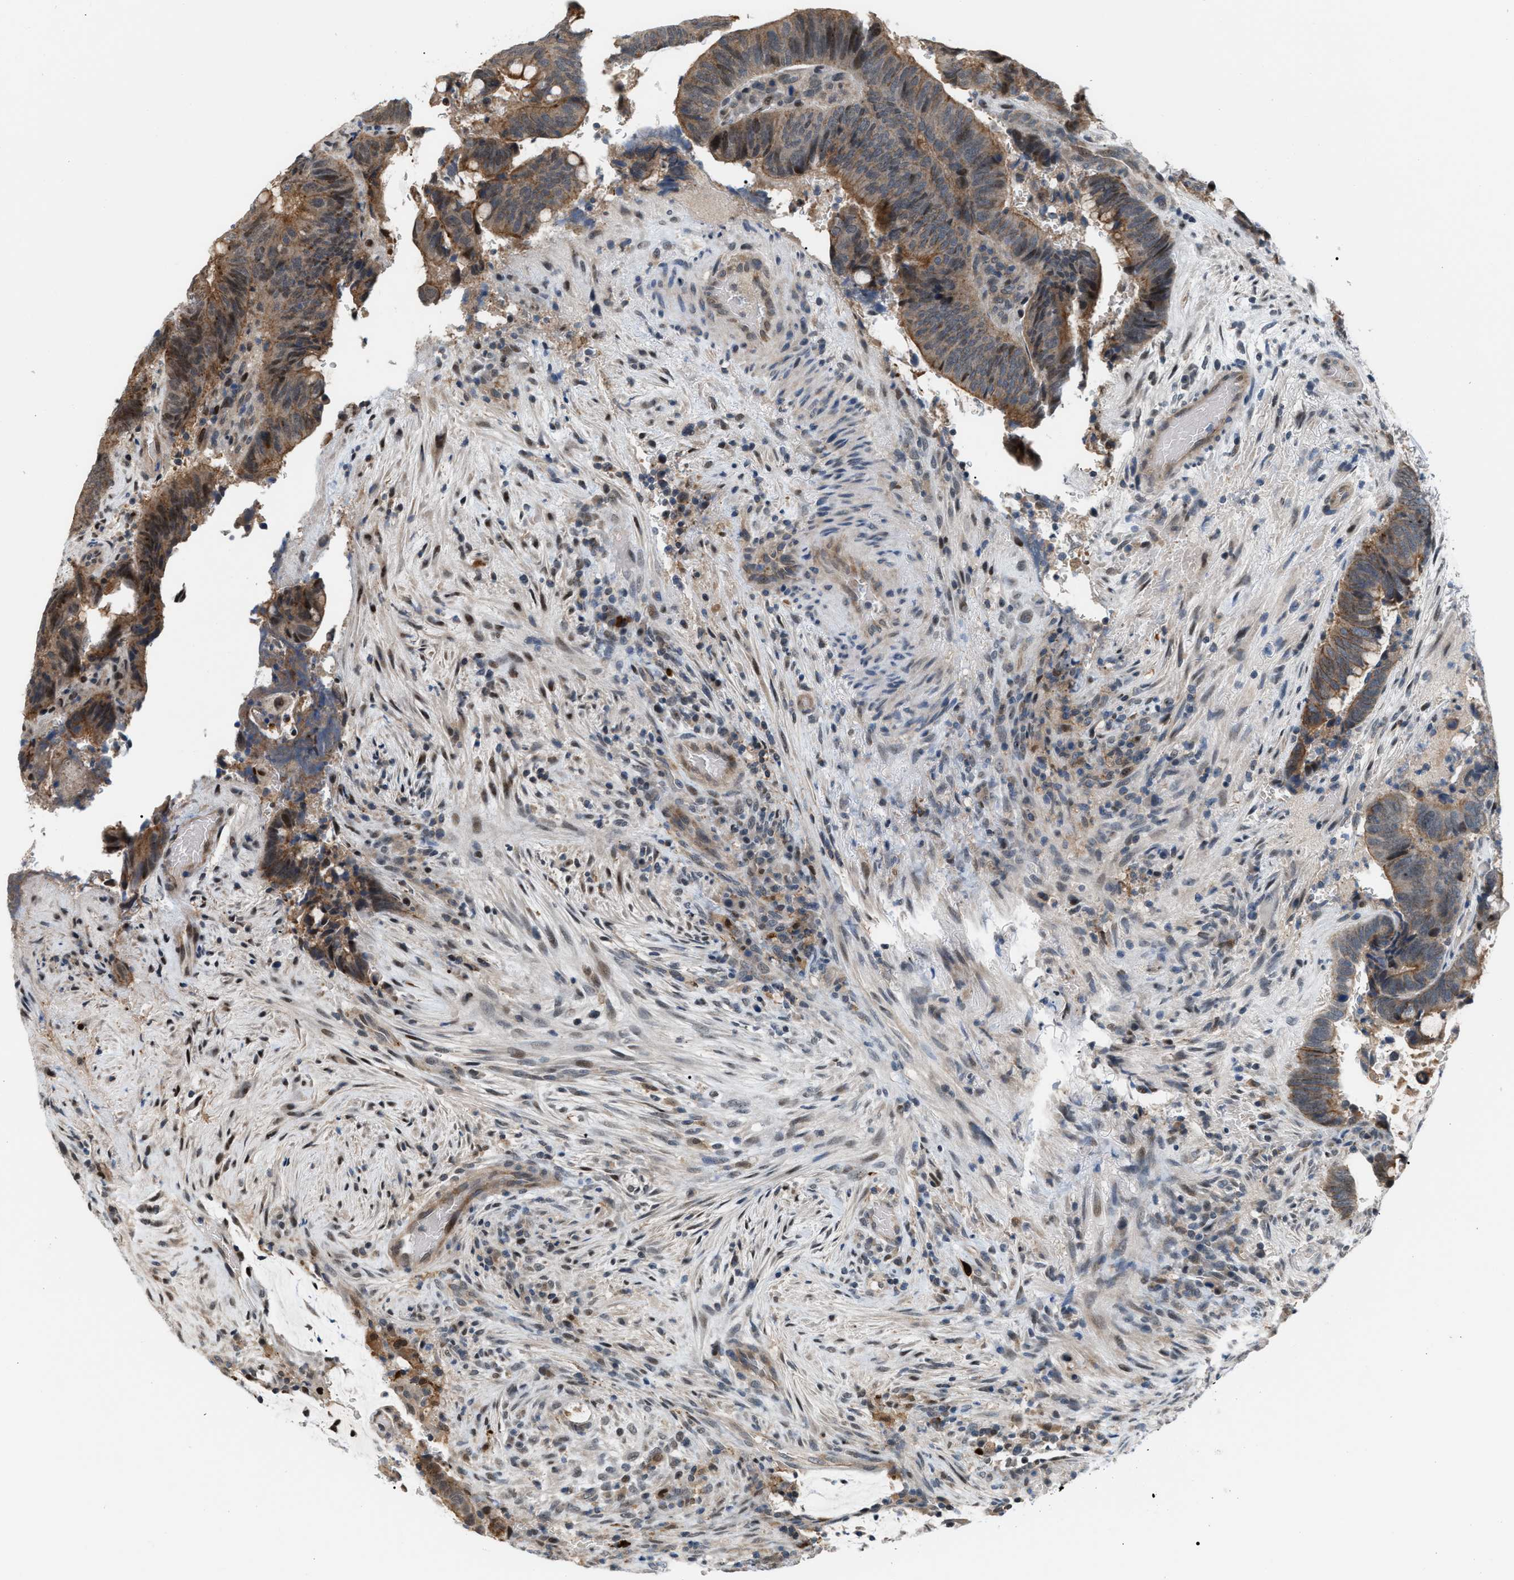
{"staining": {"intensity": "moderate", "quantity": "25%-75%", "location": "cytoplasmic/membranous"}, "tissue": "colorectal cancer", "cell_type": "Tumor cells", "image_type": "cancer", "snomed": [{"axis": "morphology", "description": "Normal tissue, NOS"}, {"axis": "morphology", "description": "Adenocarcinoma, NOS"}, {"axis": "topography", "description": "Rectum"}, {"axis": "topography", "description": "Peripheral nerve tissue"}], "caption": "A micrograph of colorectal cancer stained for a protein shows moderate cytoplasmic/membranous brown staining in tumor cells. The protein of interest is stained brown, and the nuclei are stained in blue (DAB IHC with brightfield microscopy, high magnification).", "gene": "RFFL", "patient": {"sex": "male", "age": 92}}